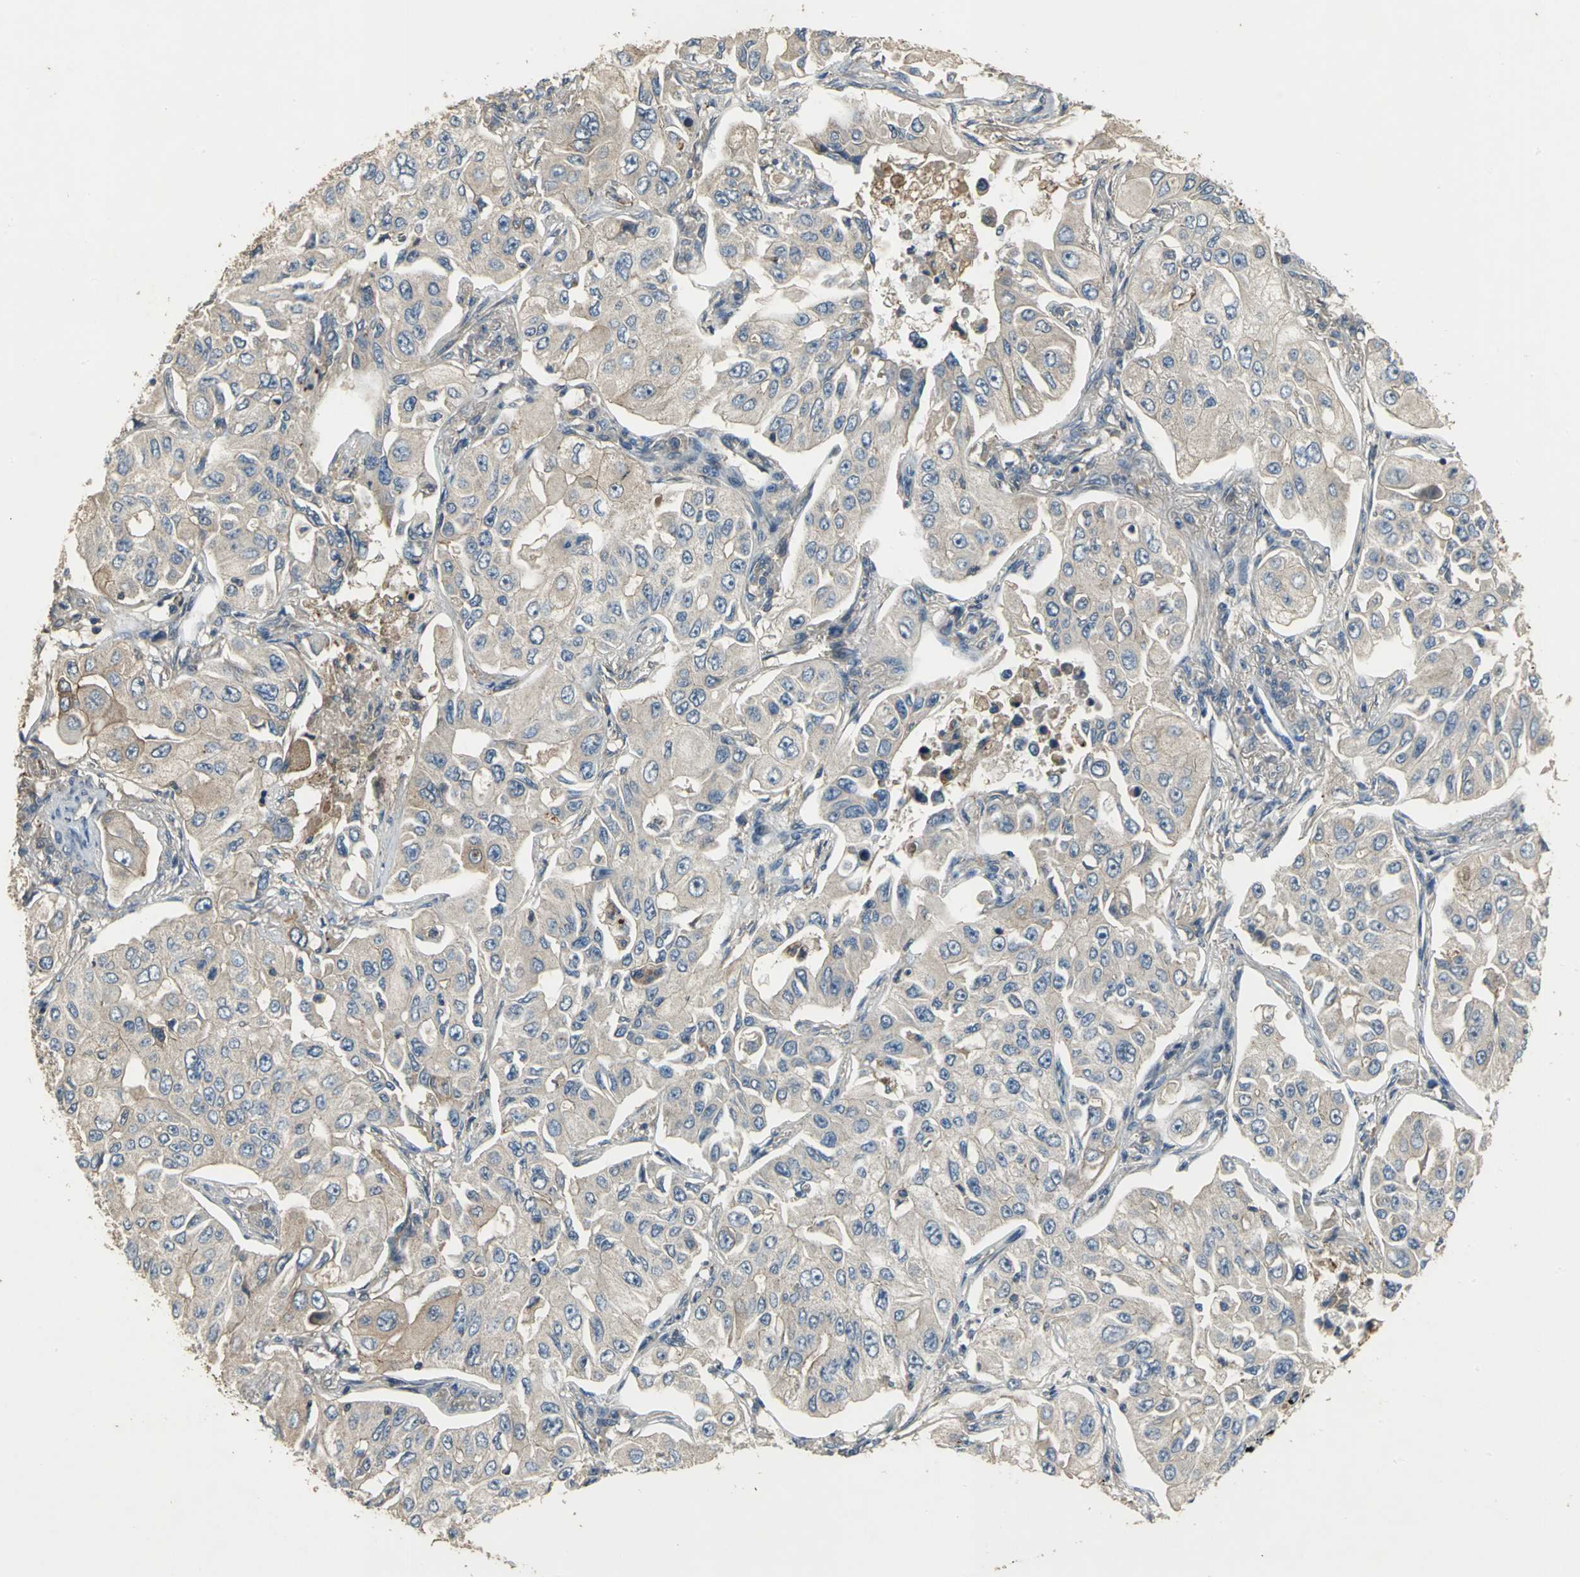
{"staining": {"intensity": "weak", "quantity": ">75%", "location": "cytoplasmic/membranous"}, "tissue": "lung cancer", "cell_type": "Tumor cells", "image_type": "cancer", "snomed": [{"axis": "morphology", "description": "Adenocarcinoma, NOS"}, {"axis": "topography", "description": "Lung"}], "caption": "Immunohistochemical staining of human adenocarcinoma (lung) exhibits low levels of weak cytoplasmic/membranous protein staining in about >75% of tumor cells.", "gene": "MET", "patient": {"sex": "male", "age": 84}}